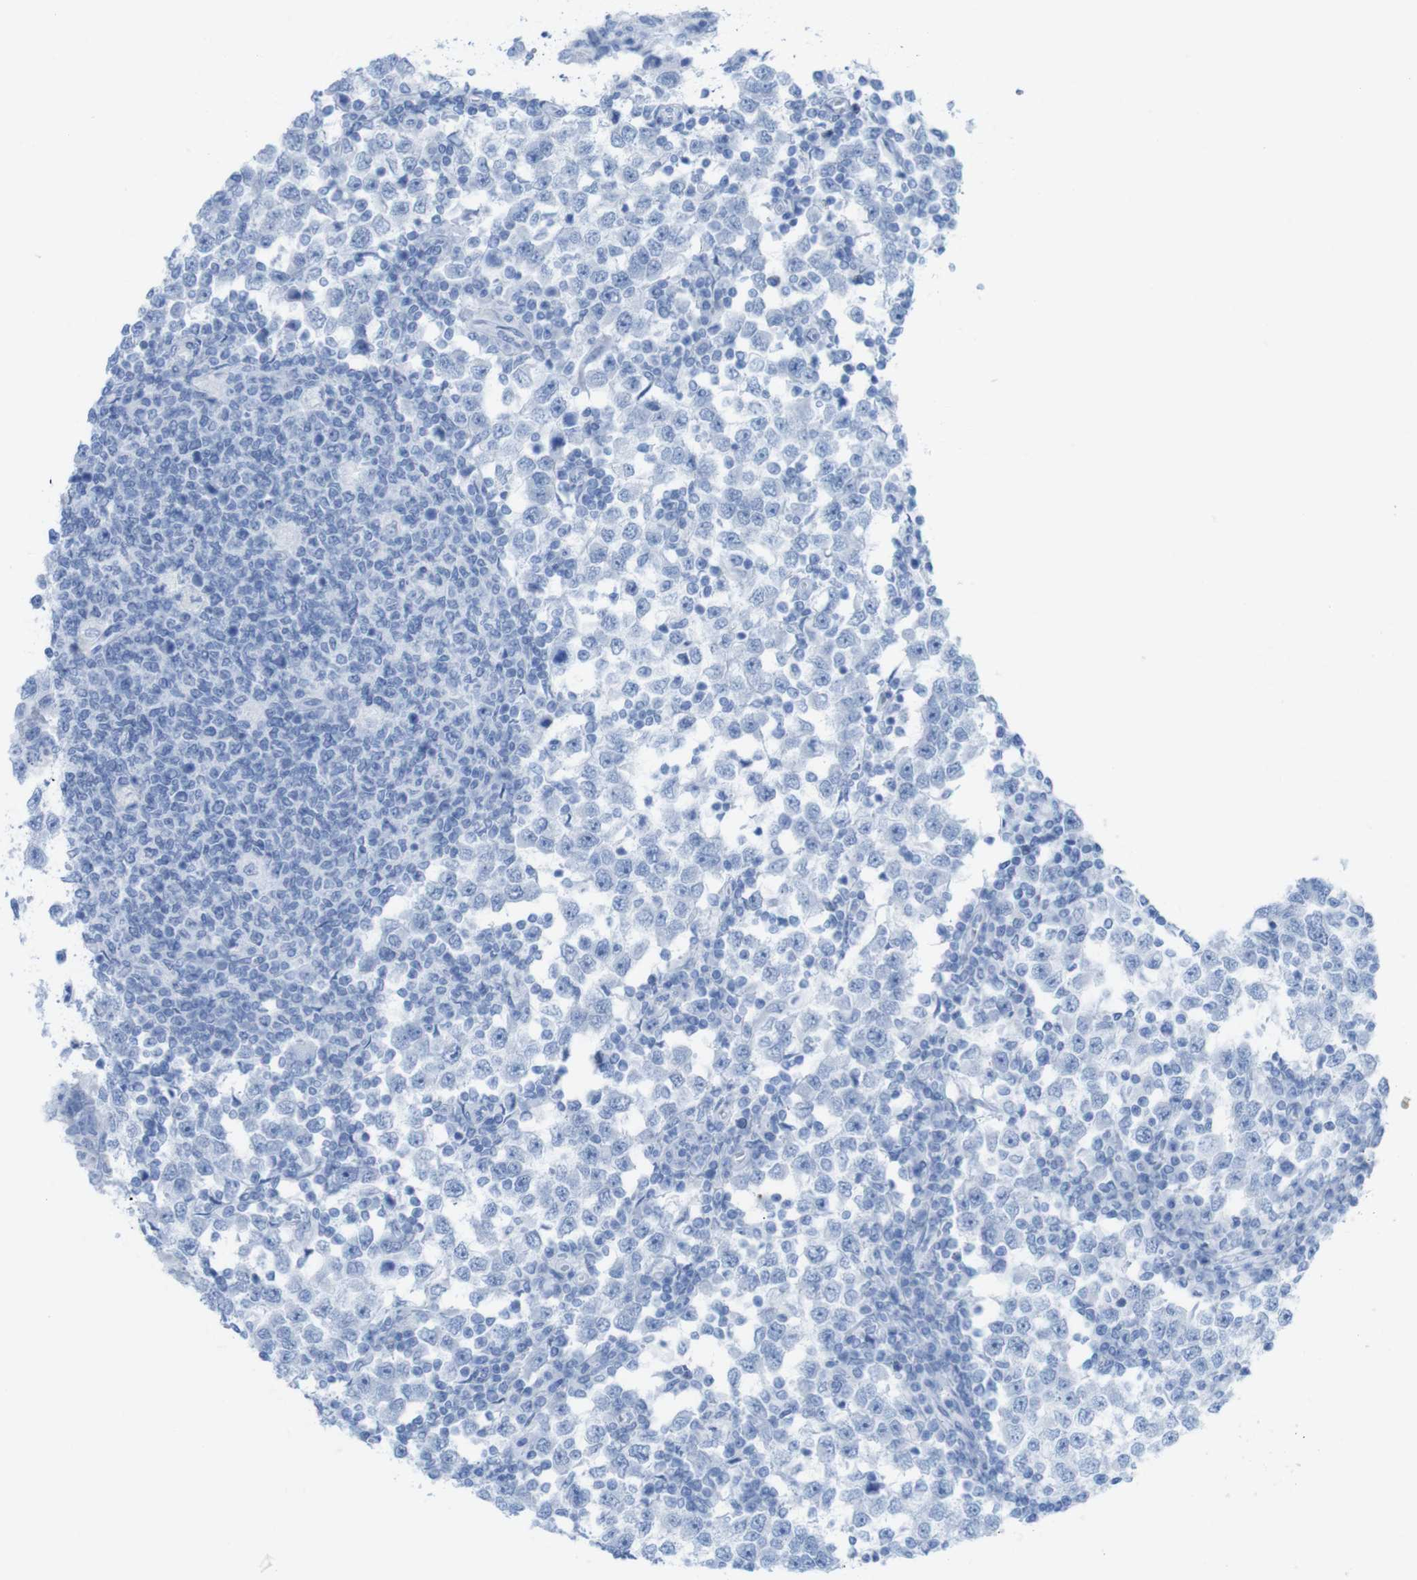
{"staining": {"intensity": "negative", "quantity": "none", "location": "none"}, "tissue": "testis cancer", "cell_type": "Tumor cells", "image_type": "cancer", "snomed": [{"axis": "morphology", "description": "Seminoma, NOS"}, {"axis": "topography", "description": "Testis"}], "caption": "Protein analysis of testis seminoma displays no significant positivity in tumor cells. (DAB immunohistochemistry visualized using brightfield microscopy, high magnification).", "gene": "MYH7", "patient": {"sex": "male", "age": 65}}